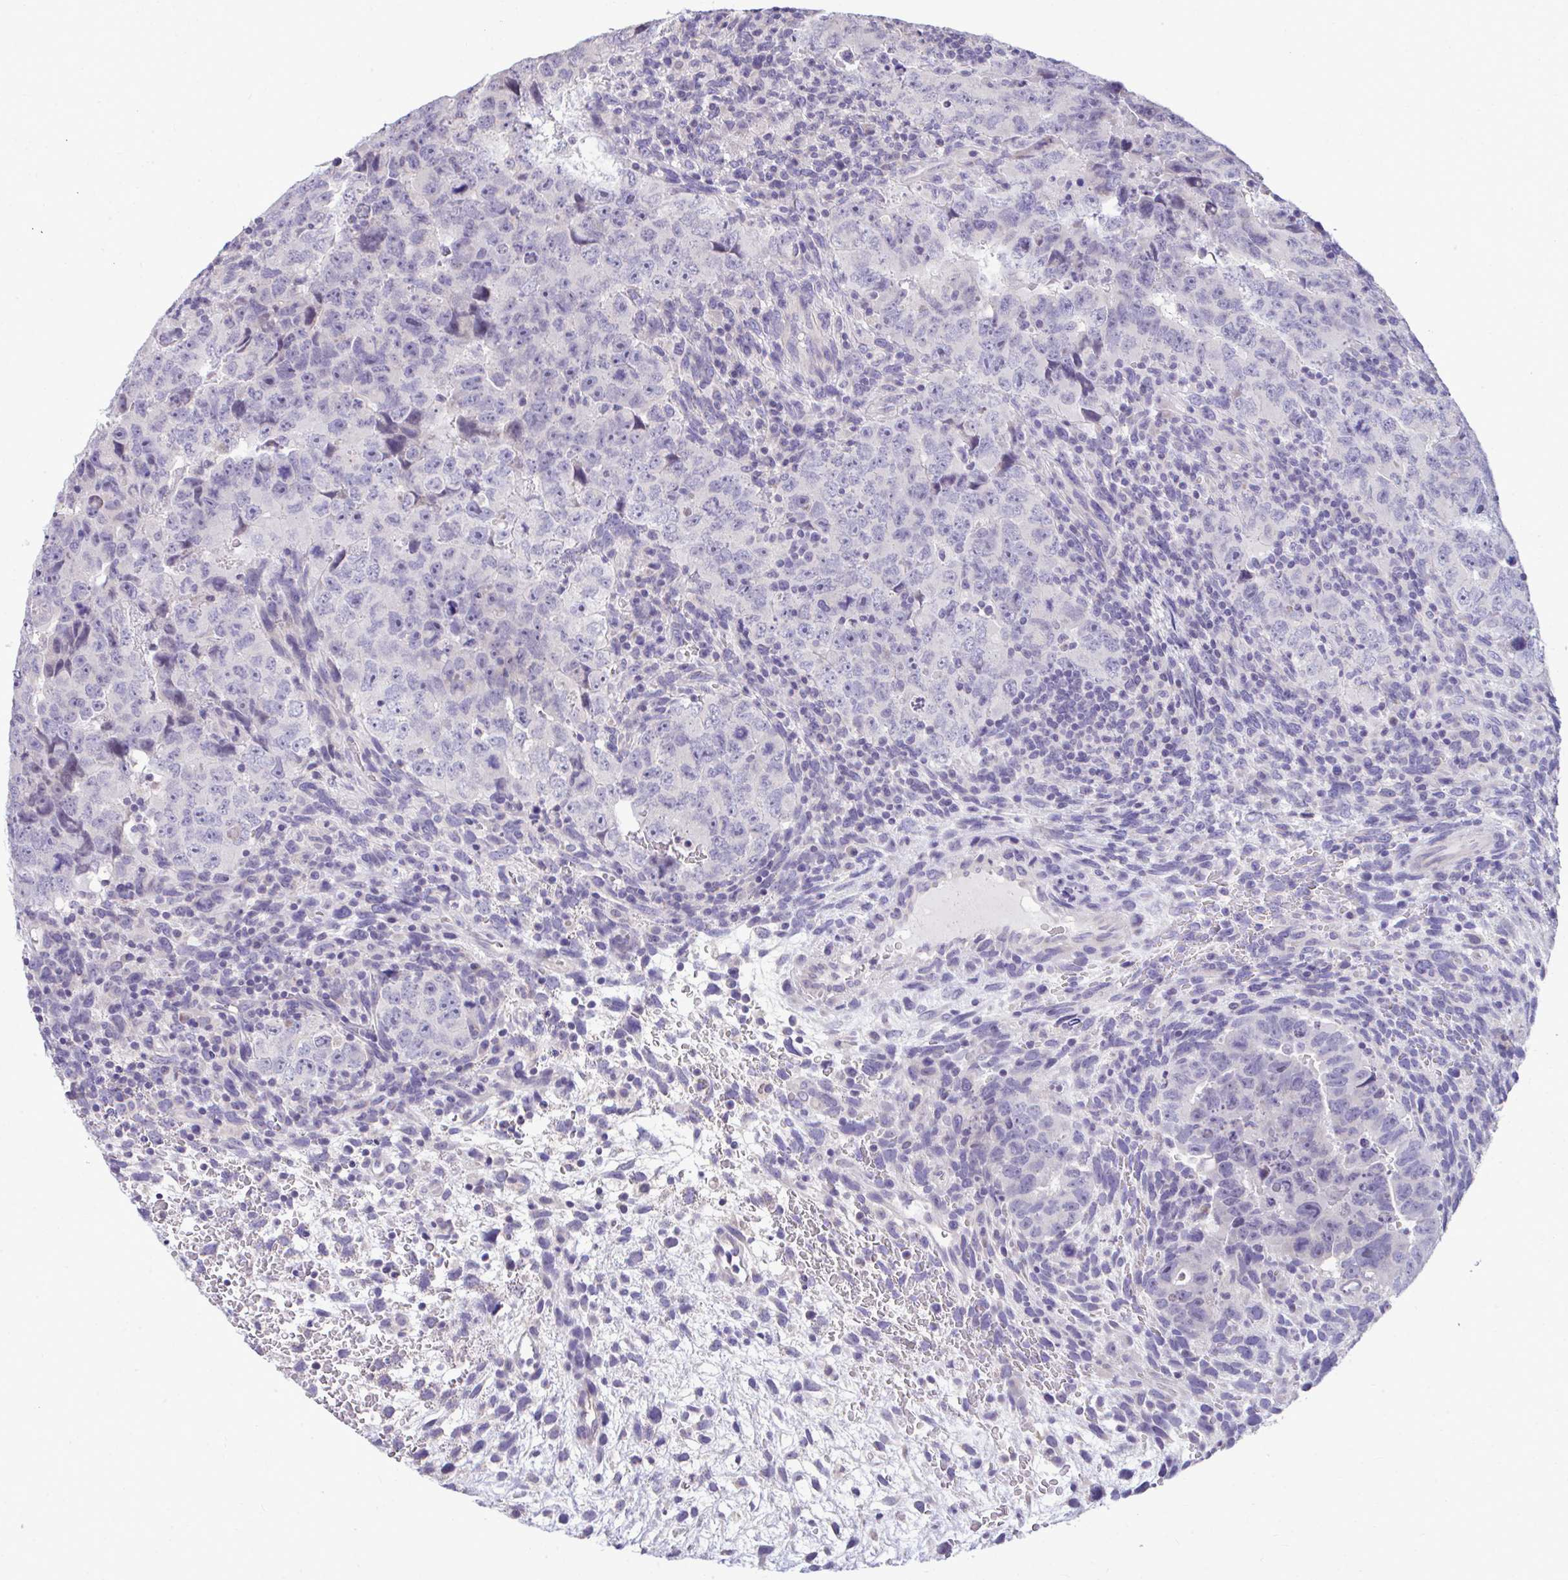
{"staining": {"intensity": "negative", "quantity": "none", "location": "none"}, "tissue": "testis cancer", "cell_type": "Tumor cells", "image_type": "cancer", "snomed": [{"axis": "morphology", "description": "Carcinoma, Embryonal, NOS"}, {"axis": "topography", "description": "Testis"}], "caption": "A histopathology image of testis cancer stained for a protein displays no brown staining in tumor cells.", "gene": "PIGK", "patient": {"sex": "male", "age": 24}}